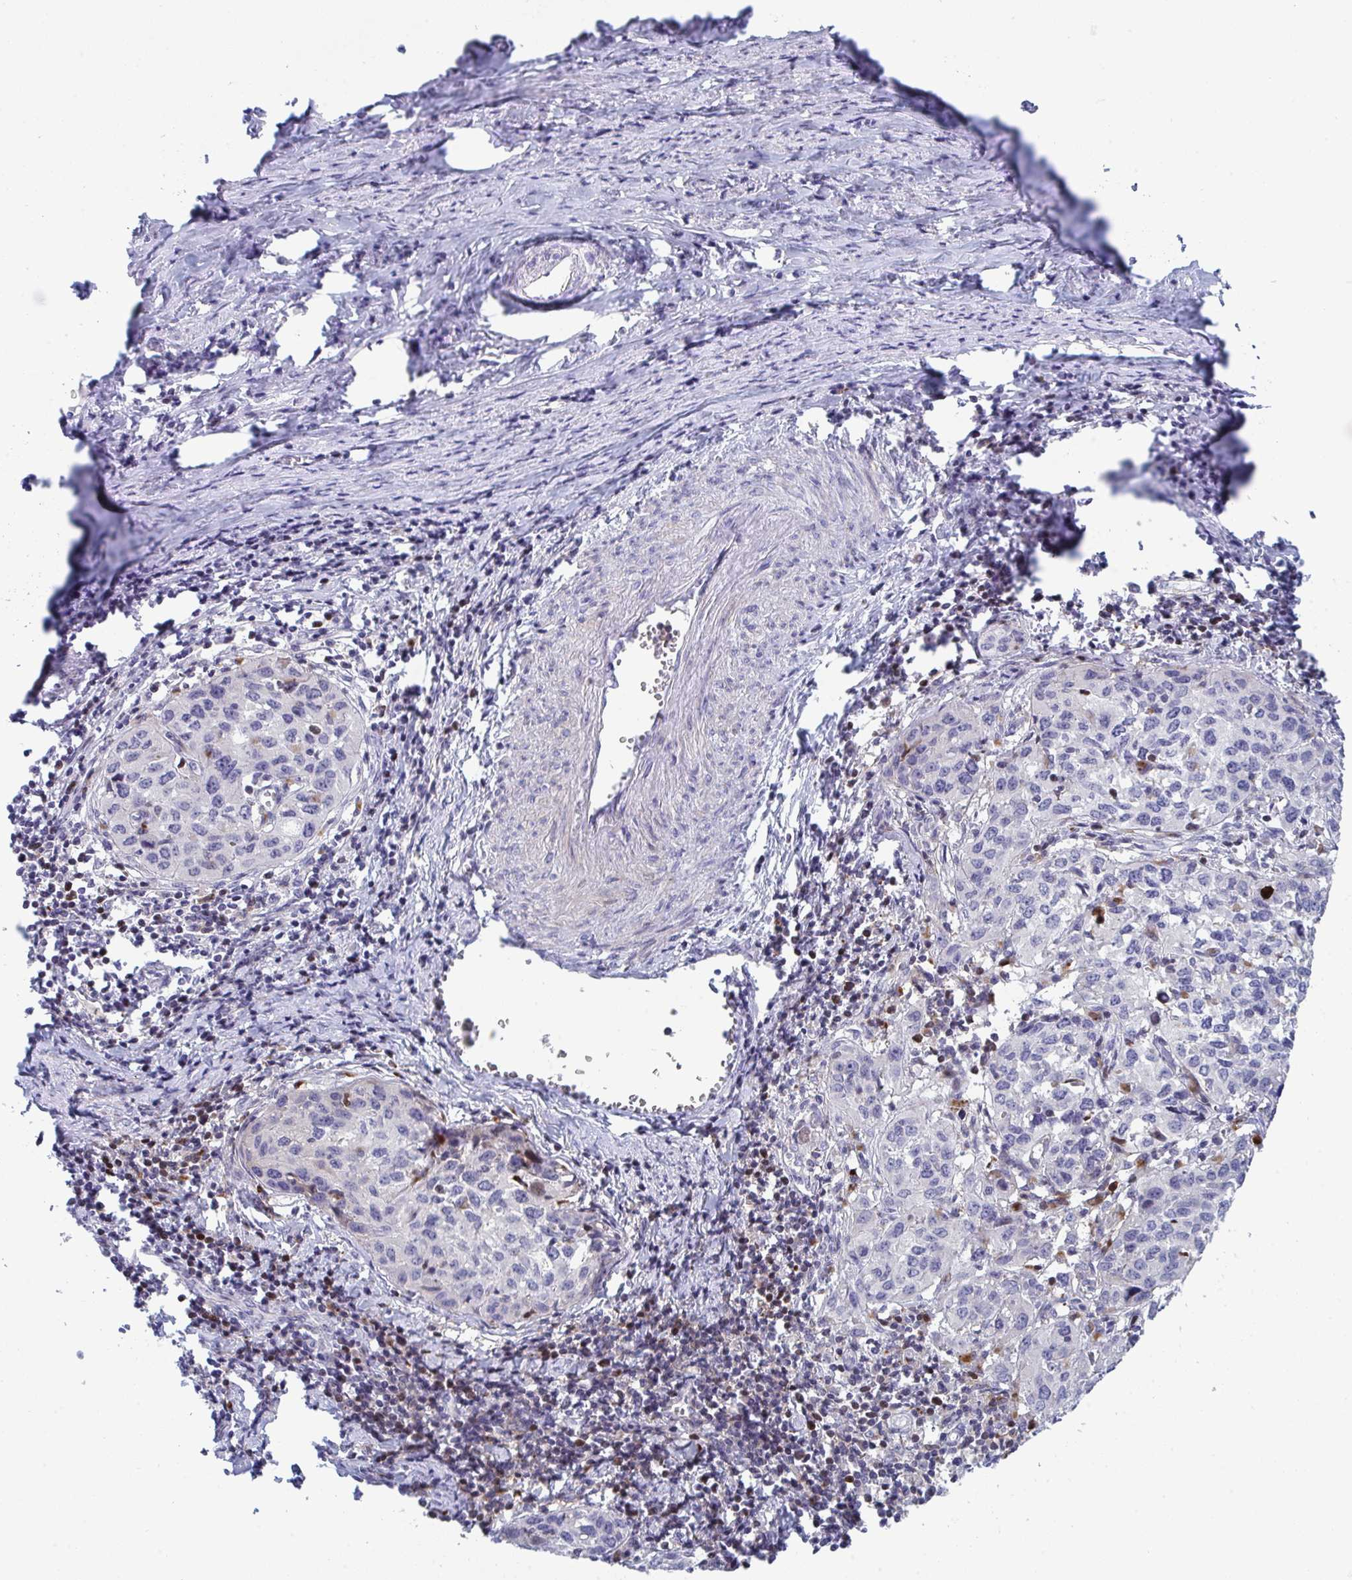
{"staining": {"intensity": "negative", "quantity": "none", "location": "none"}, "tissue": "cervical cancer", "cell_type": "Tumor cells", "image_type": "cancer", "snomed": [{"axis": "morphology", "description": "Squamous cell carcinoma, NOS"}, {"axis": "topography", "description": "Cervix"}], "caption": "This is an immunohistochemistry (IHC) photomicrograph of cervical squamous cell carcinoma. There is no expression in tumor cells.", "gene": "AOC2", "patient": {"sex": "female", "age": 51}}